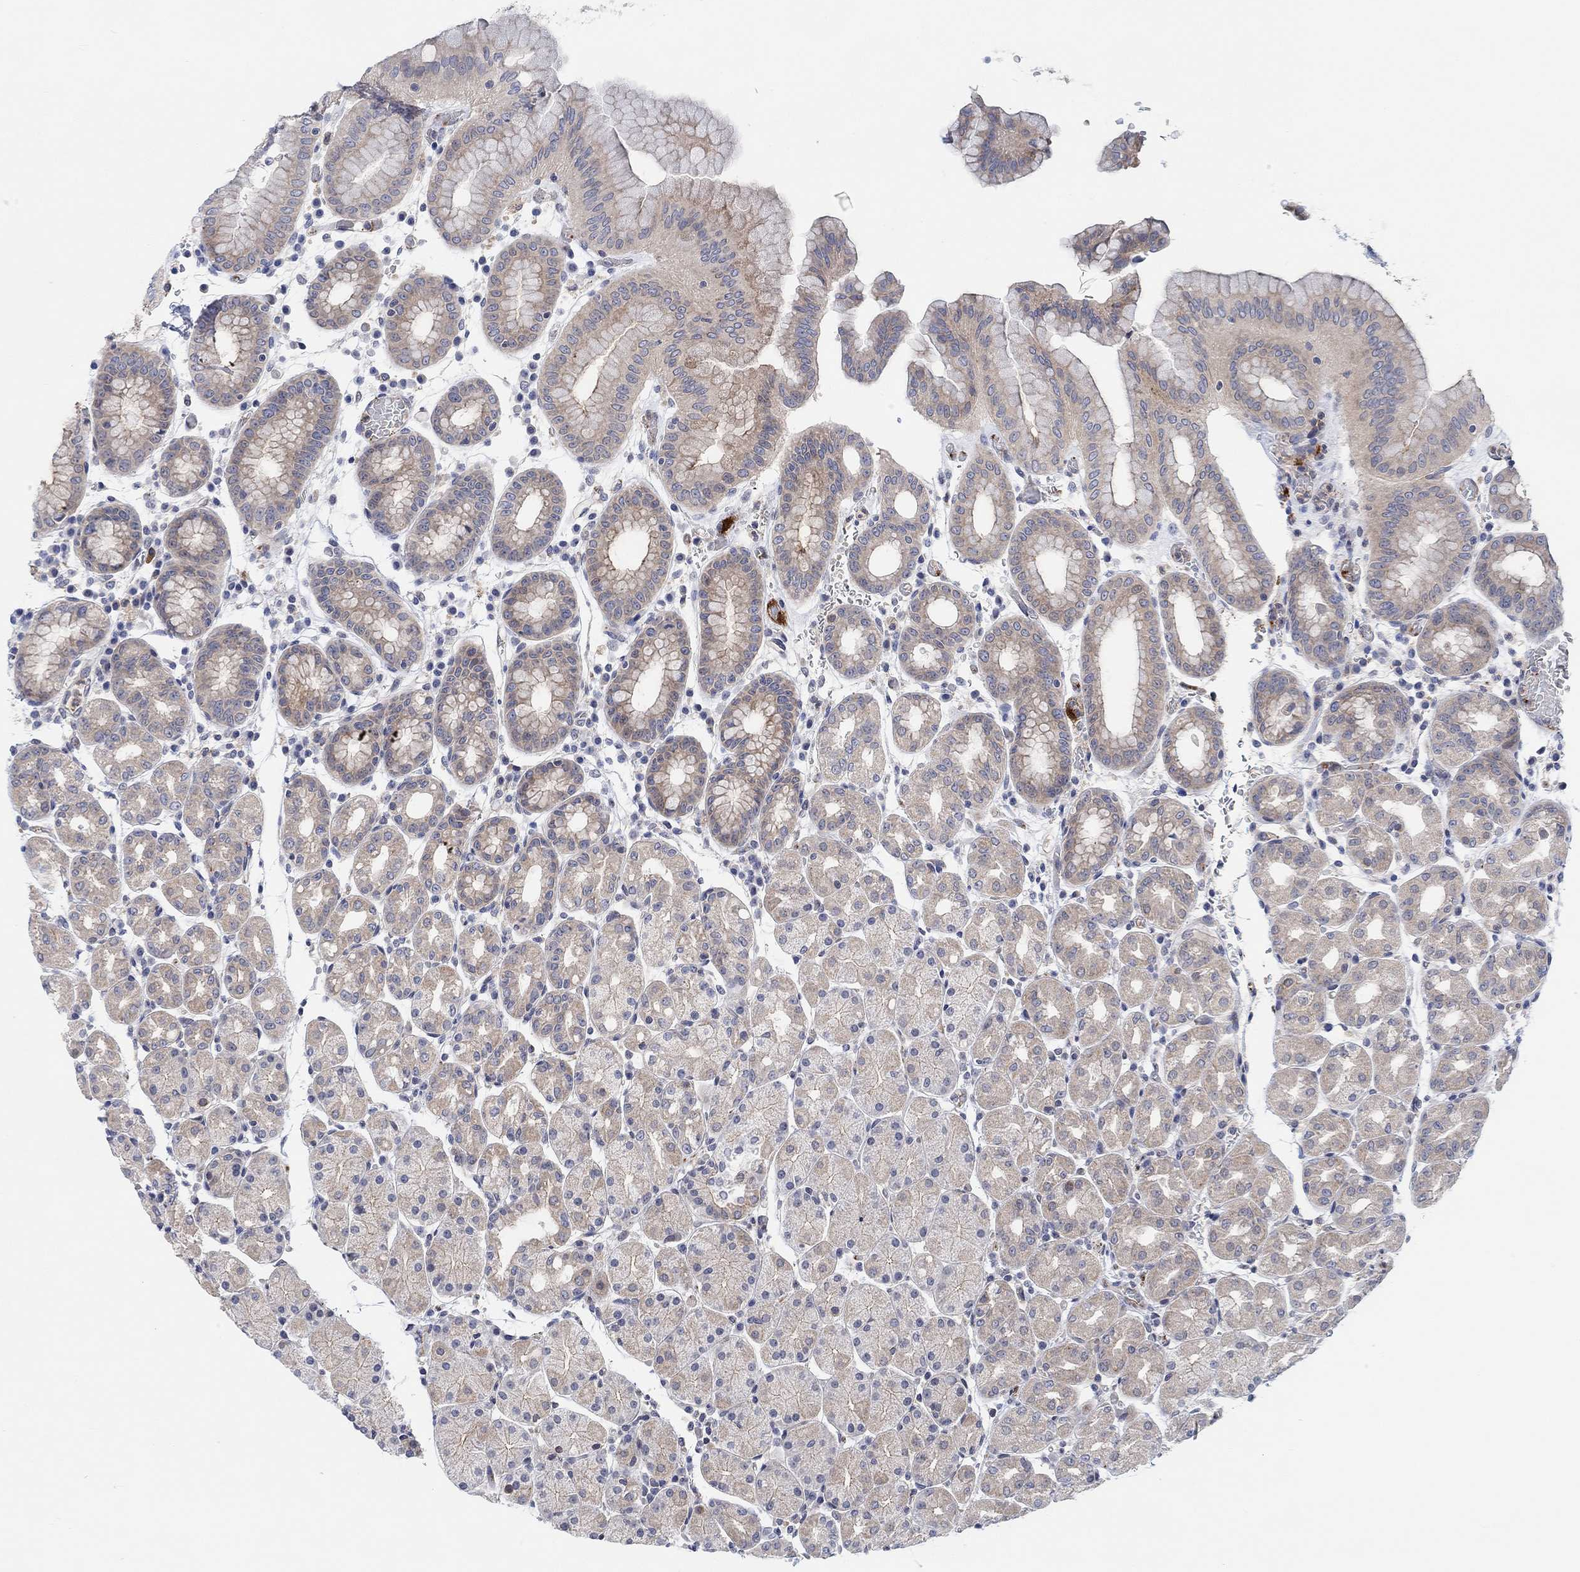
{"staining": {"intensity": "weak", "quantity": "<25%", "location": "cytoplasmic/membranous"}, "tissue": "stomach", "cell_type": "Glandular cells", "image_type": "normal", "snomed": [{"axis": "morphology", "description": "Normal tissue, NOS"}, {"axis": "topography", "description": "Stomach"}], "caption": "Immunohistochemistry photomicrograph of unremarkable stomach stained for a protein (brown), which exhibits no staining in glandular cells.", "gene": "PMFBP1", "patient": {"sex": "male", "age": 54}}